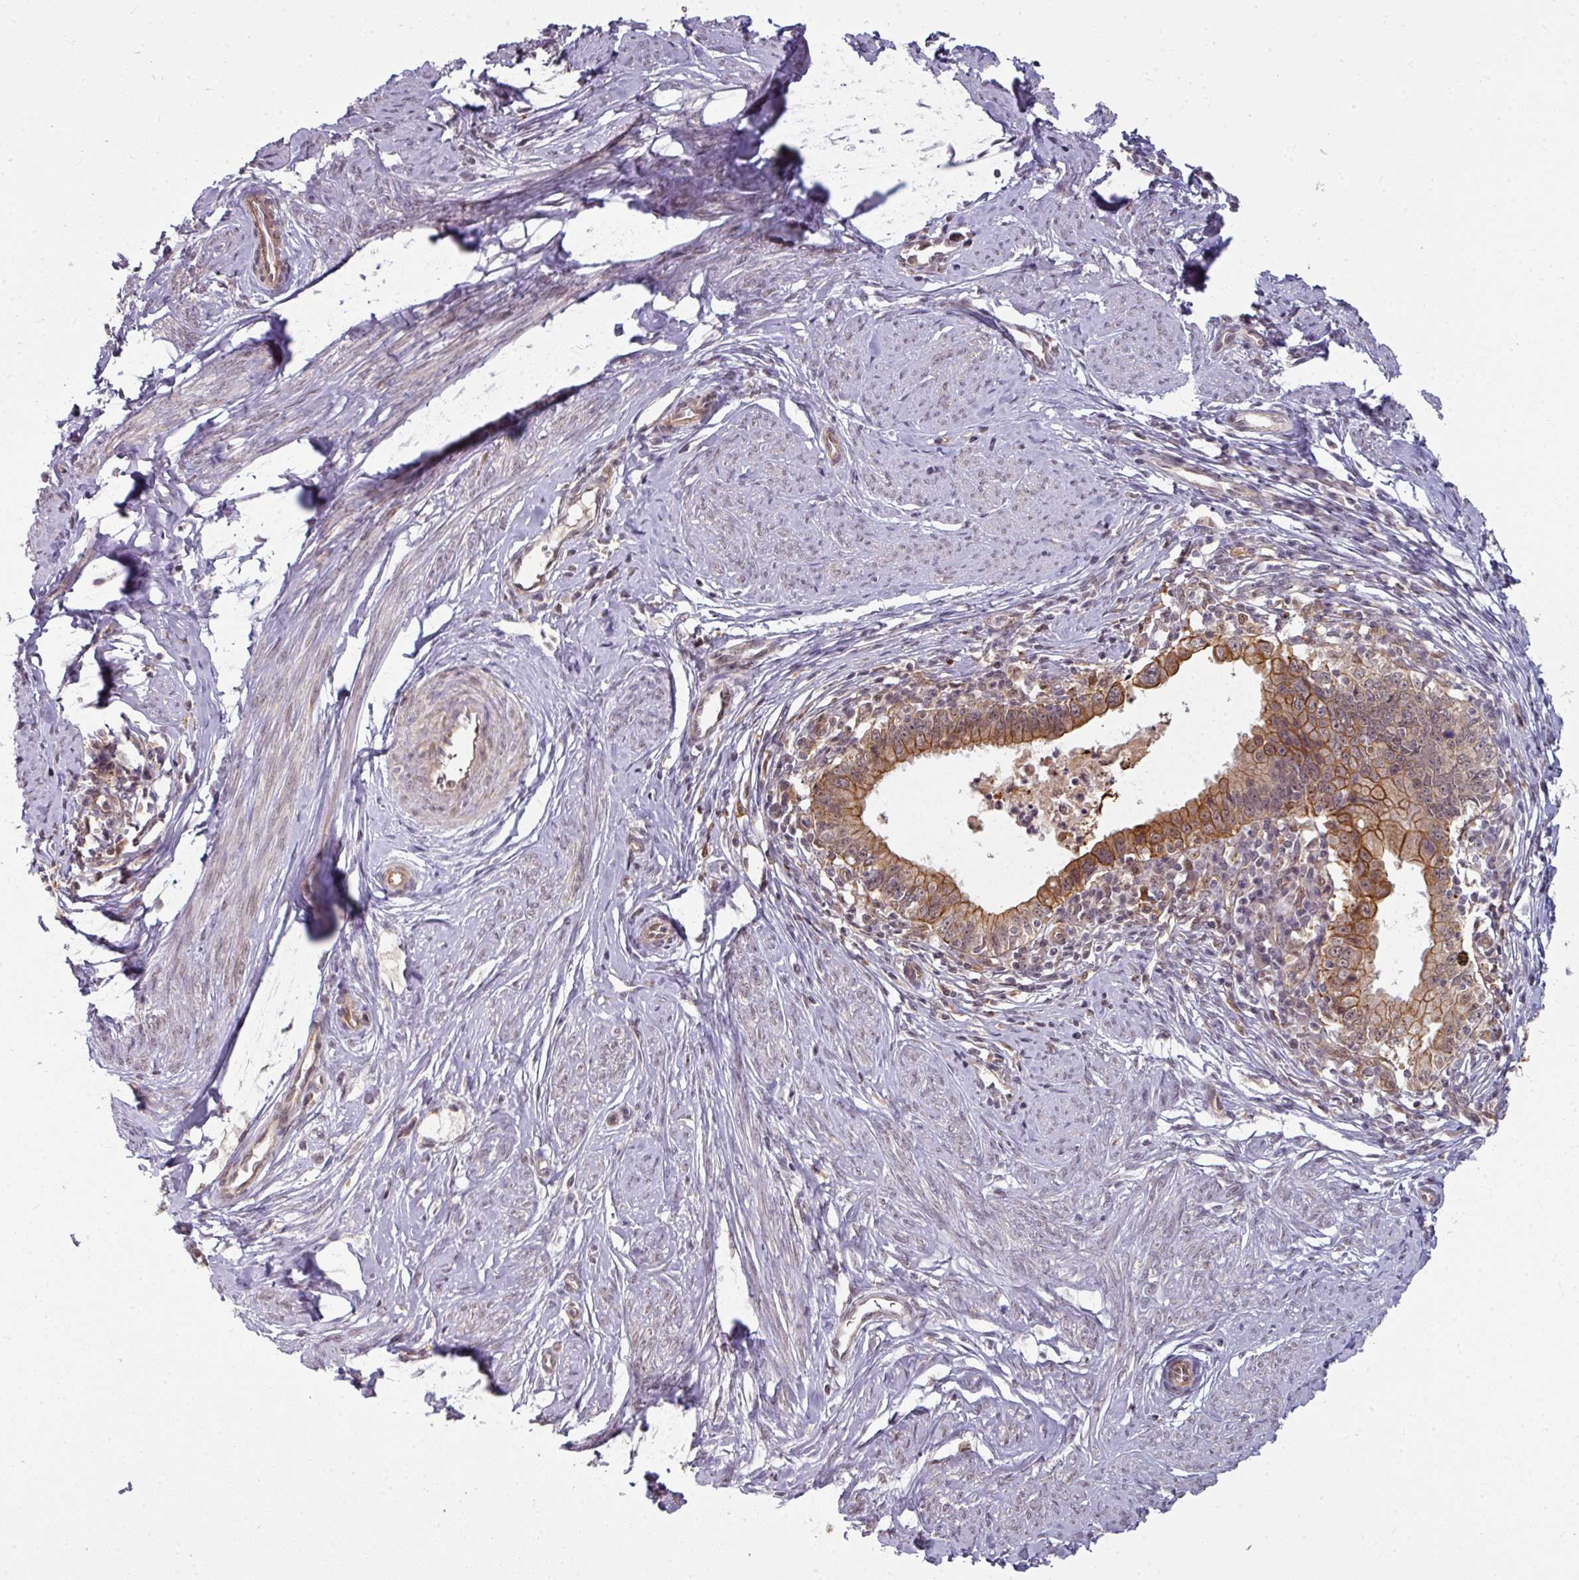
{"staining": {"intensity": "strong", "quantity": ">75%", "location": "cytoplasmic/membranous"}, "tissue": "cervical cancer", "cell_type": "Tumor cells", "image_type": "cancer", "snomed": [{"axis": "morphology", "description": "Adenocarcinoma, NOS"}, {"axis": "topography", "description": "Cervix"}], "caption": "A histopathology image showing strong cytoplasmic/membranous positivity in about >75% of tumor cells in cervical cancer (adenocarcinoma), as visualized by brown immunohistochemical staining.", "gene": "GTF2H3", "patient": {"sex": "female", "age": 36}}